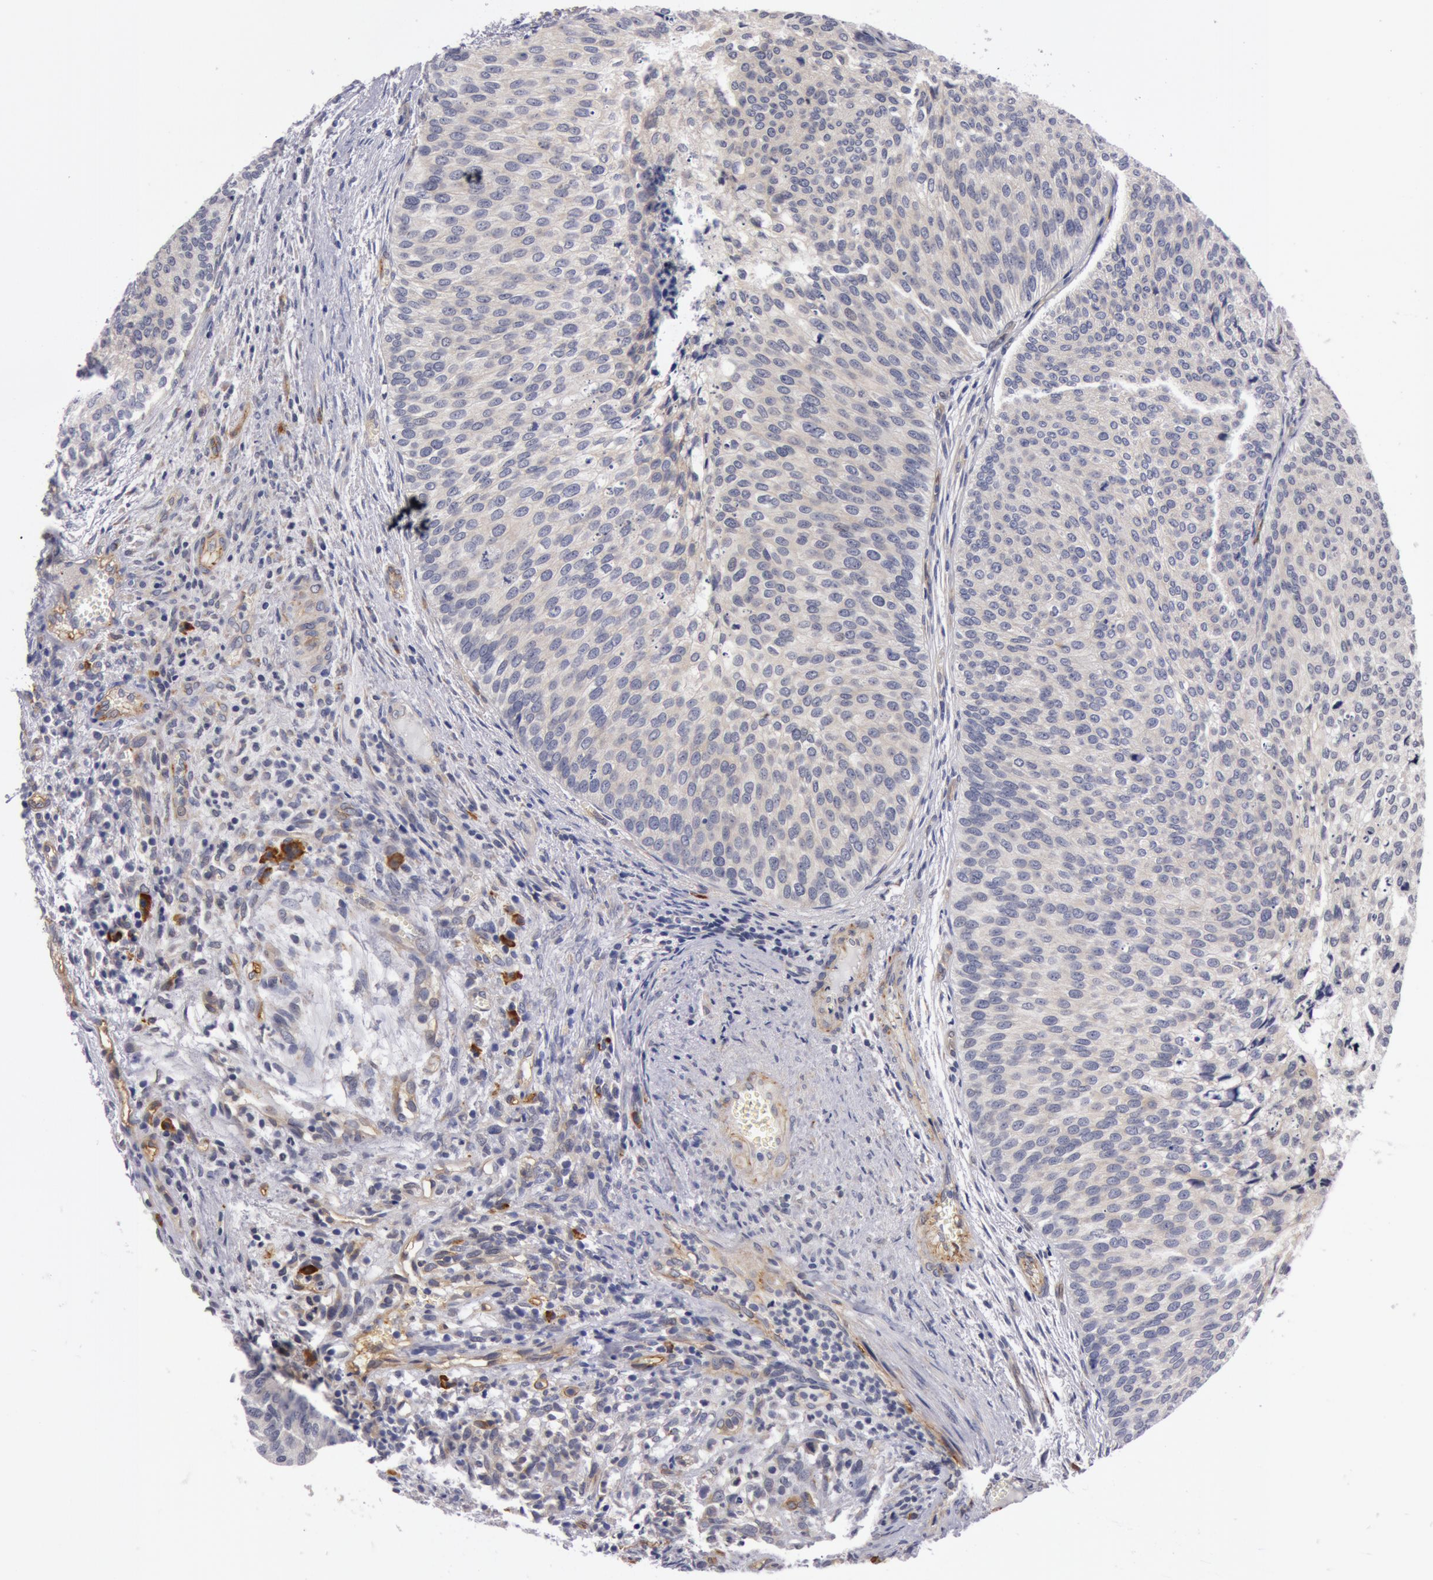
{"staining": {"intensity": "negative", "quantity": "none", "location": "none"}, "tissue": "urothelial cancer", "cell_type": "Tumor cells", "image_type": "cancer", "snomed": [{"axis": "morphology", "description": "Urothelial carcinoma, Low grade"}, {"axis": "topography", "description": "Urinary bladder"}], "caption": "IHC micrograph of neoplastic tissue: urothelial cancer stained with DAB demonstrates no significant protein positivity in tumor cells.", "gene": "IL23A", "patient": {"sex": "male", "age": 84}}